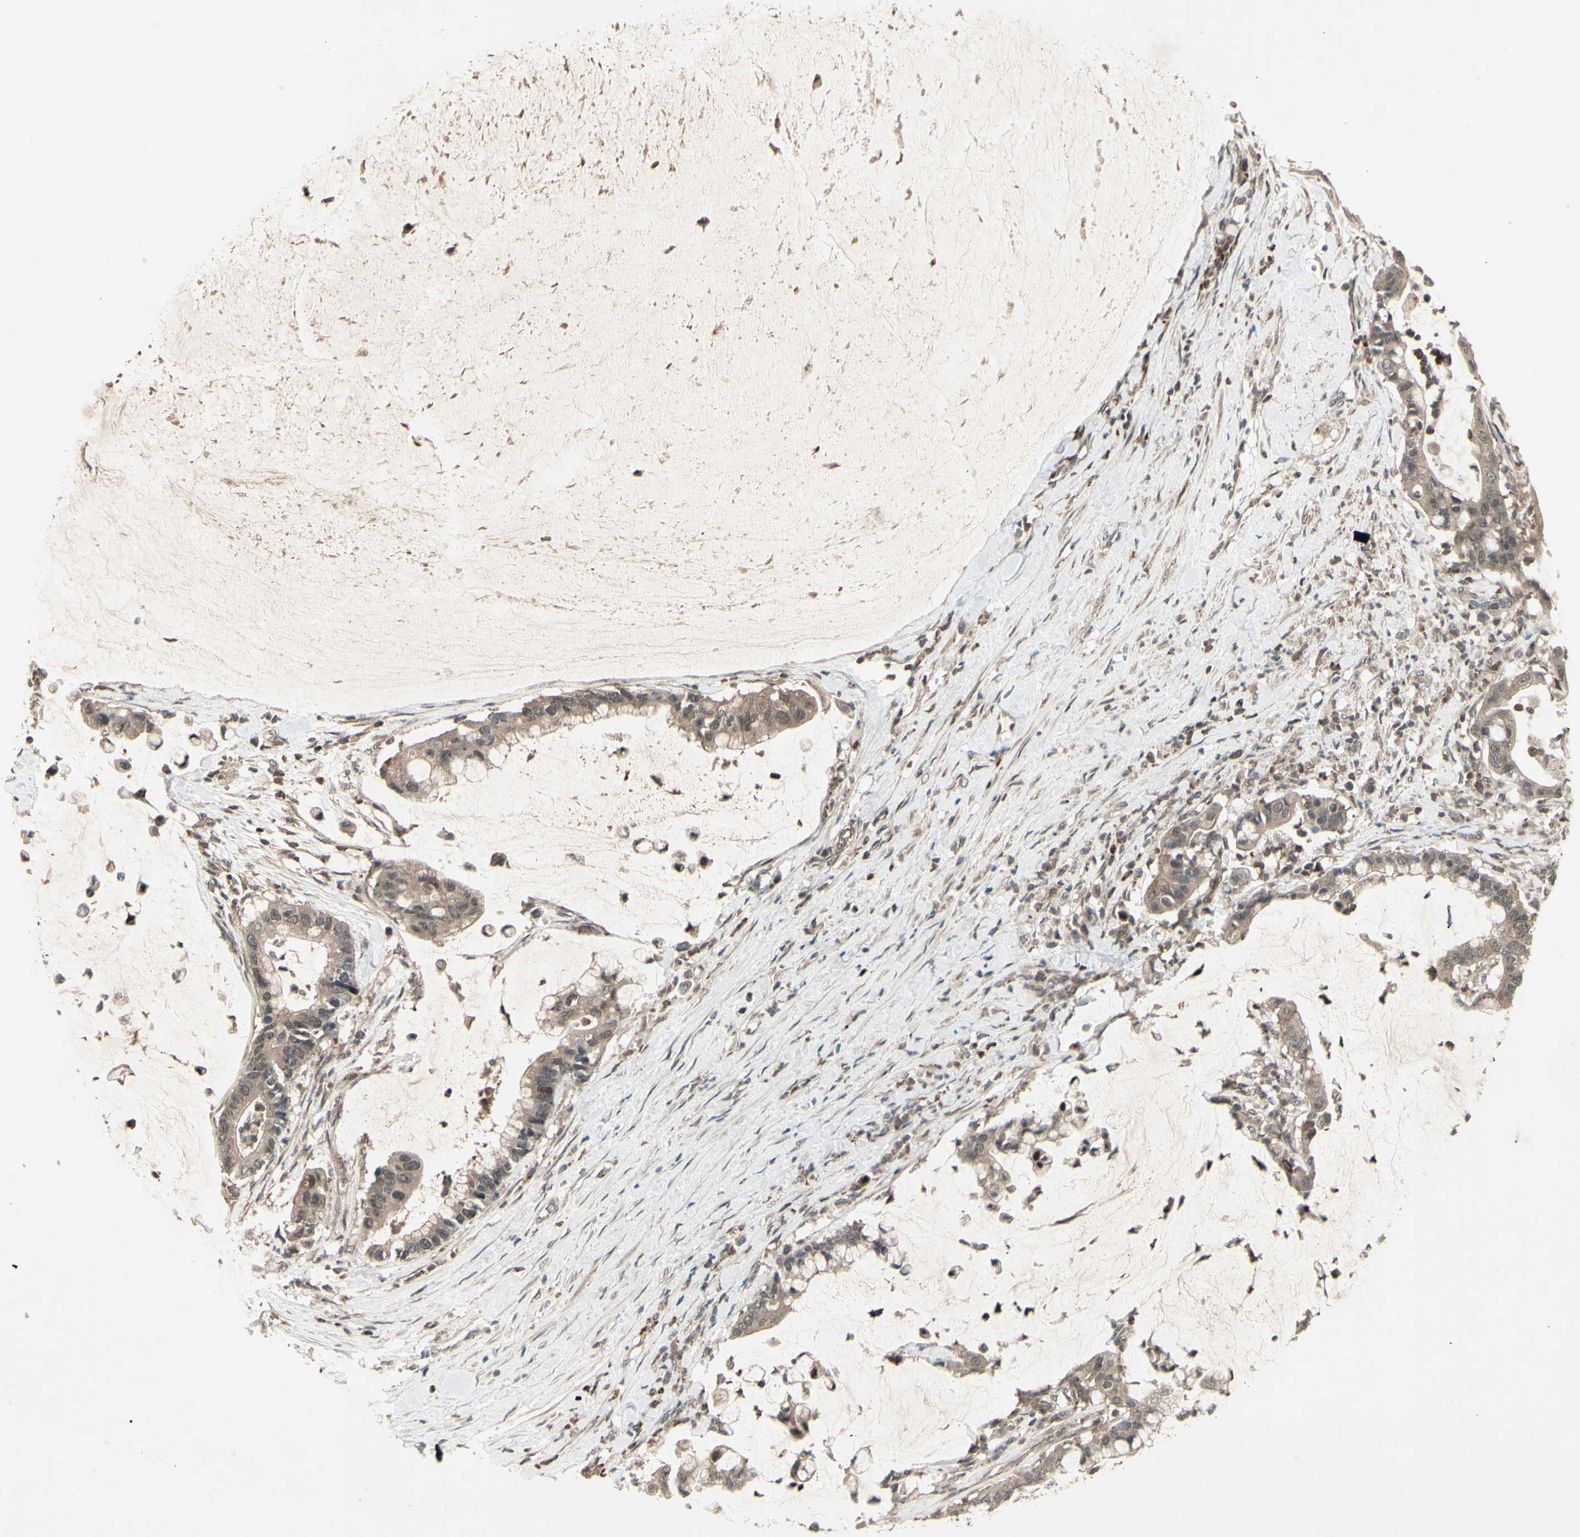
{"staining": {"intensity": "moderate", "quantity": ">75%", "location": "cytoplasmic/membranous,nuclear"}, "tissue": "pancreatic cancer", "cell_type": "Tumor cells", "image_type": "cancer", "snomed": [{"axis": "morphology", "description": "Adenocarcinoma, NOS"}, {"axis": "topography", "description": "Pancreas"}], "caption": "Immunohistochemical staining of human pancreatic cancer reveals medium levels of moderate cytoplasmic/membranous and nuclear protein positivity in about >75% of tumor cells.", "gene": "MLF2", "patient": {"sex": "male", "age": 41}}